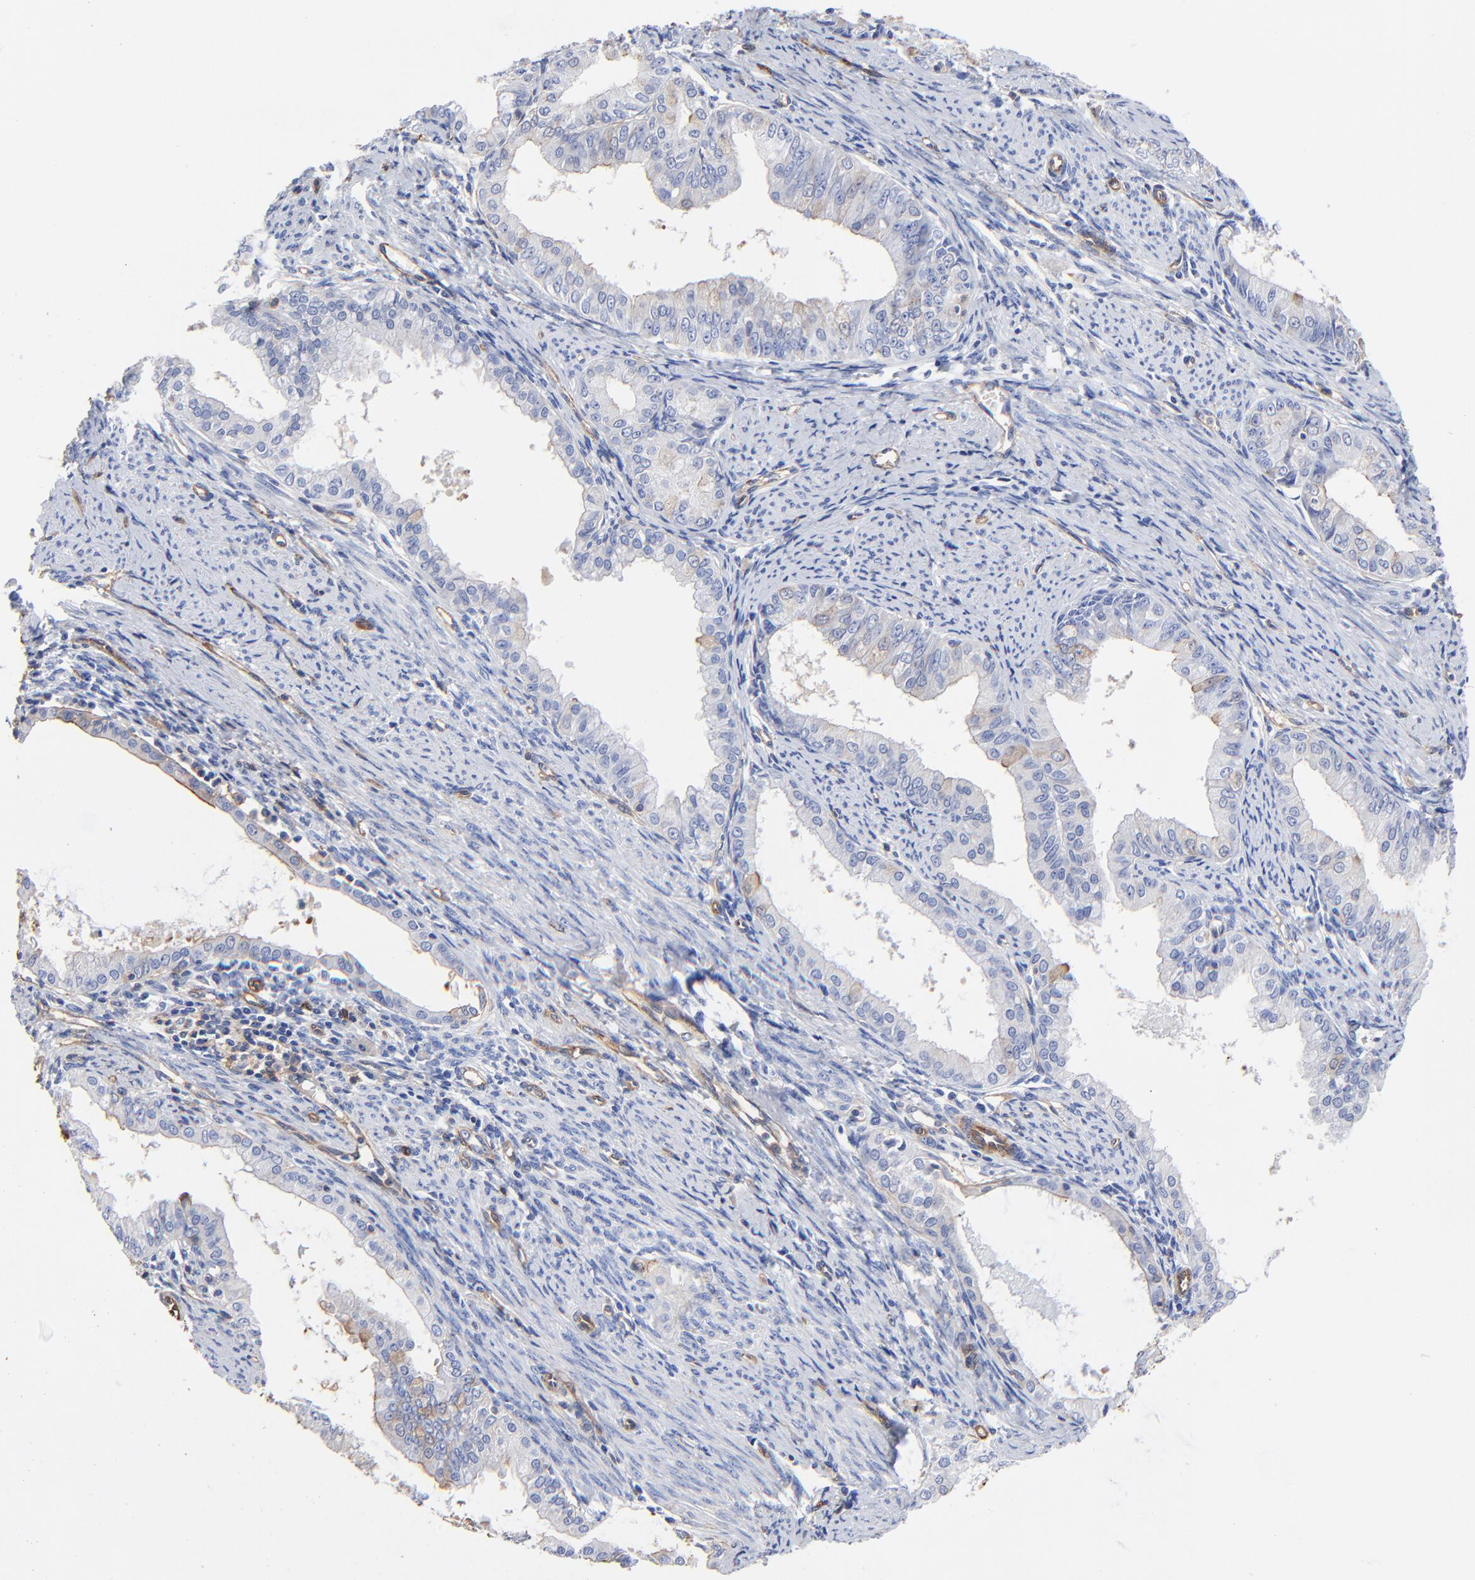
{"staining": {"intensity": "negative", "quantity": "none", "location": "none"}, "tissue": "endometrial cancer", "cell_type": "Tumor cells", "image_type": "cancer", "snomed": [{"axis": "morphology", "description": "Adenocarcinoma, NOS"}, {"axis": "topography", "description": "Endometrium"}], "caption": "The photomicrograph shows no staining of tumor cells in endometrial cancer.", "gene": "TAGLN2", "patient": {"sex": "female", "age": 76}}